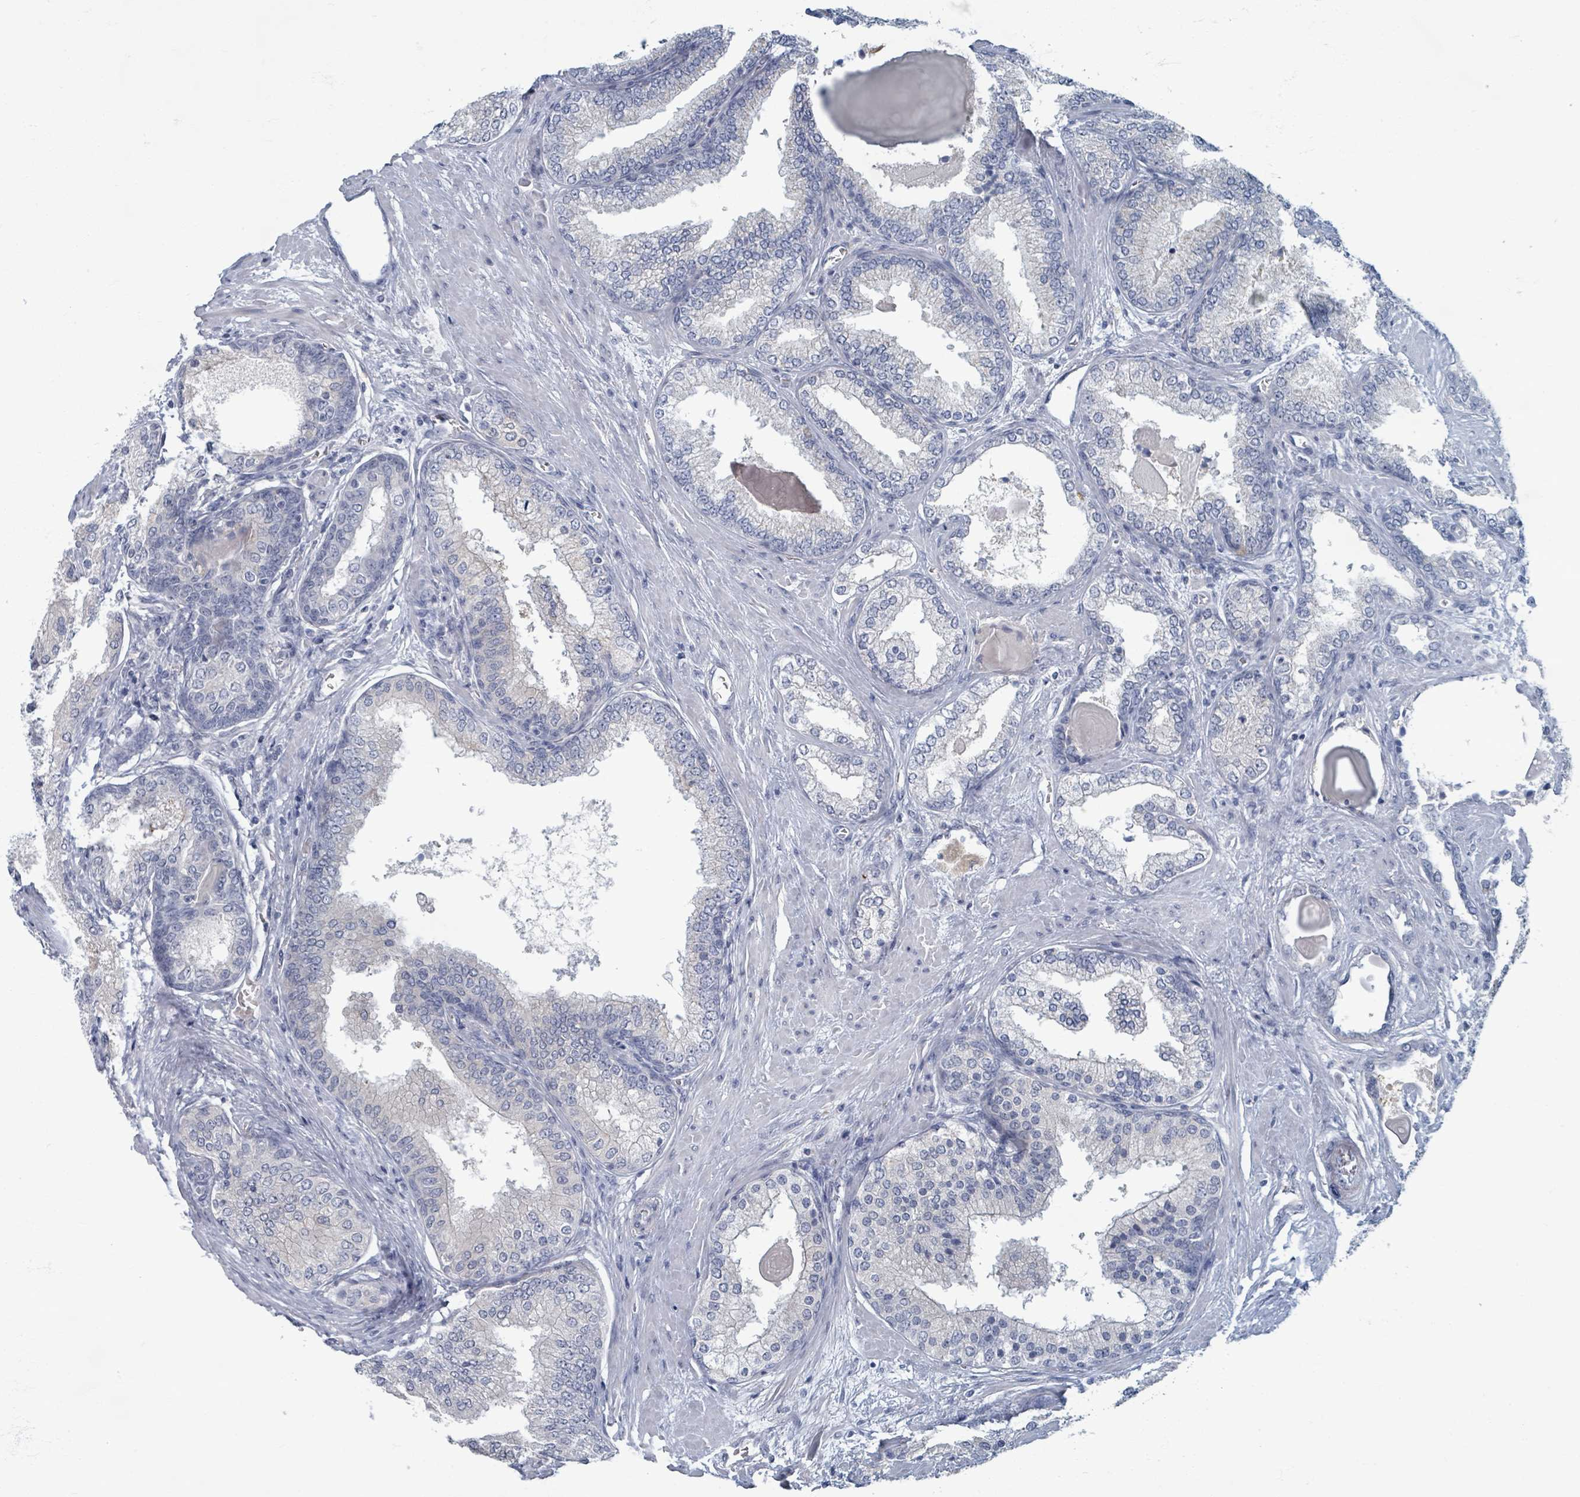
{"staining": {"intensity": "negative", "quantity": "none", "location": "none"}, "tissue": "prostate cancer", "cell_type": "Tumor cells", "image_type": "cancer", "snomed": [{"axis": "morphology", "description": "Adenocarcinoma, High grade"}, {"axis": "topography", "description": "Prostate"}], "caption": "Human prostate high-grade adenocarcinoma stained for a protein using IHC exhibits no expression in tumor cells.", "gene": "WNT11", "patient": {"sex": "male", "age": 63}}